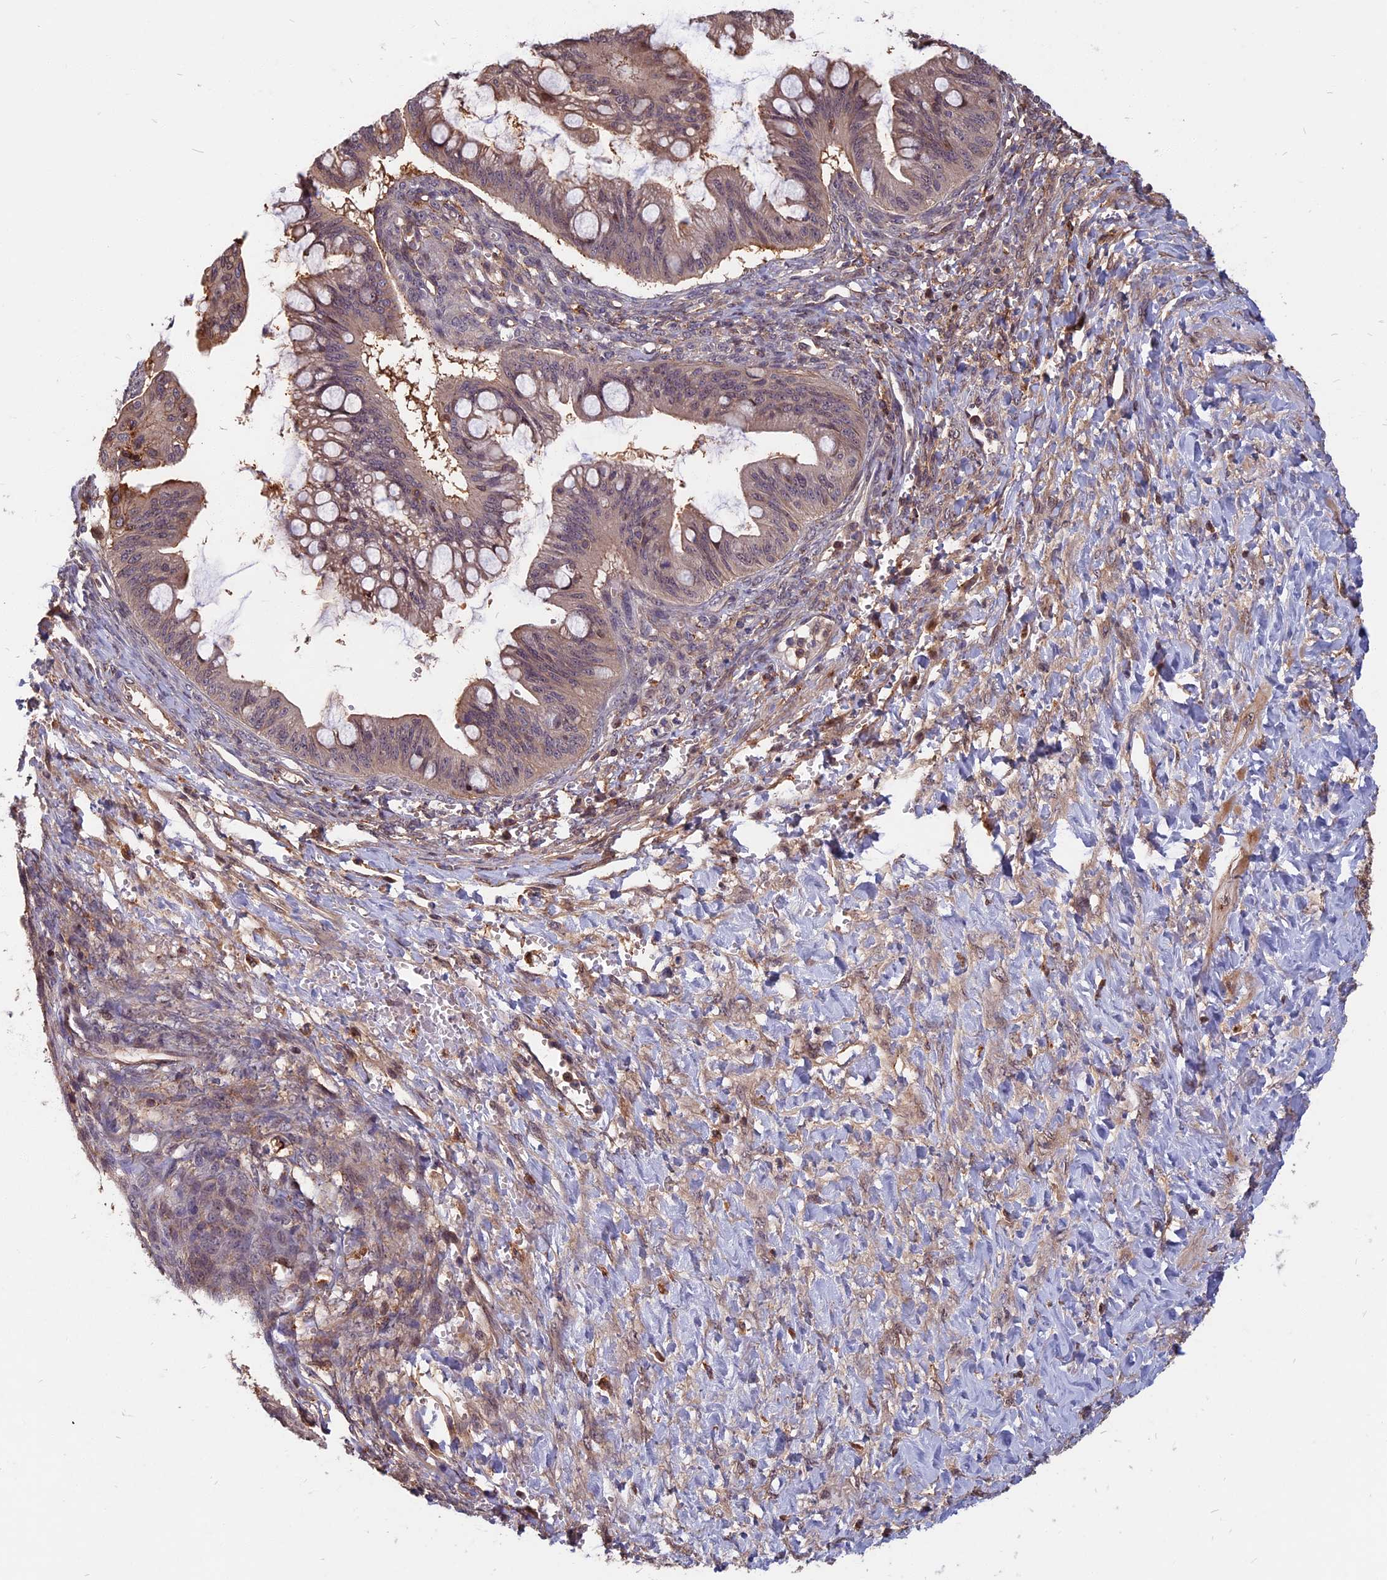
{"staining": {"intensity": "moderate", "quantity": "<25%", "location": "cytoplasmic/membranous"}, "tissue": "ovarian cancer", "cell_type": "Tumor cells", "image_type": "cancer", "snomed": [{"axis": "morphology", "description": "Cystadenocarcinoma, mucinous, NOS"}, {"axis": "topography", "description": "Ovary"}], "caption": "Immunohistochemistry (IHC) of human ovarian cancer (mucinous cystadenocarcinoma) reveals low levels of moderate cytoplasmic/membranous staining in approximately <25% of tumor cells. Immunohistochemistry (IHC) stains the protein in brown and the nuclei are stained blue.", "gene": "SPG11", "patient": {"sex": "female", "age": 73}}